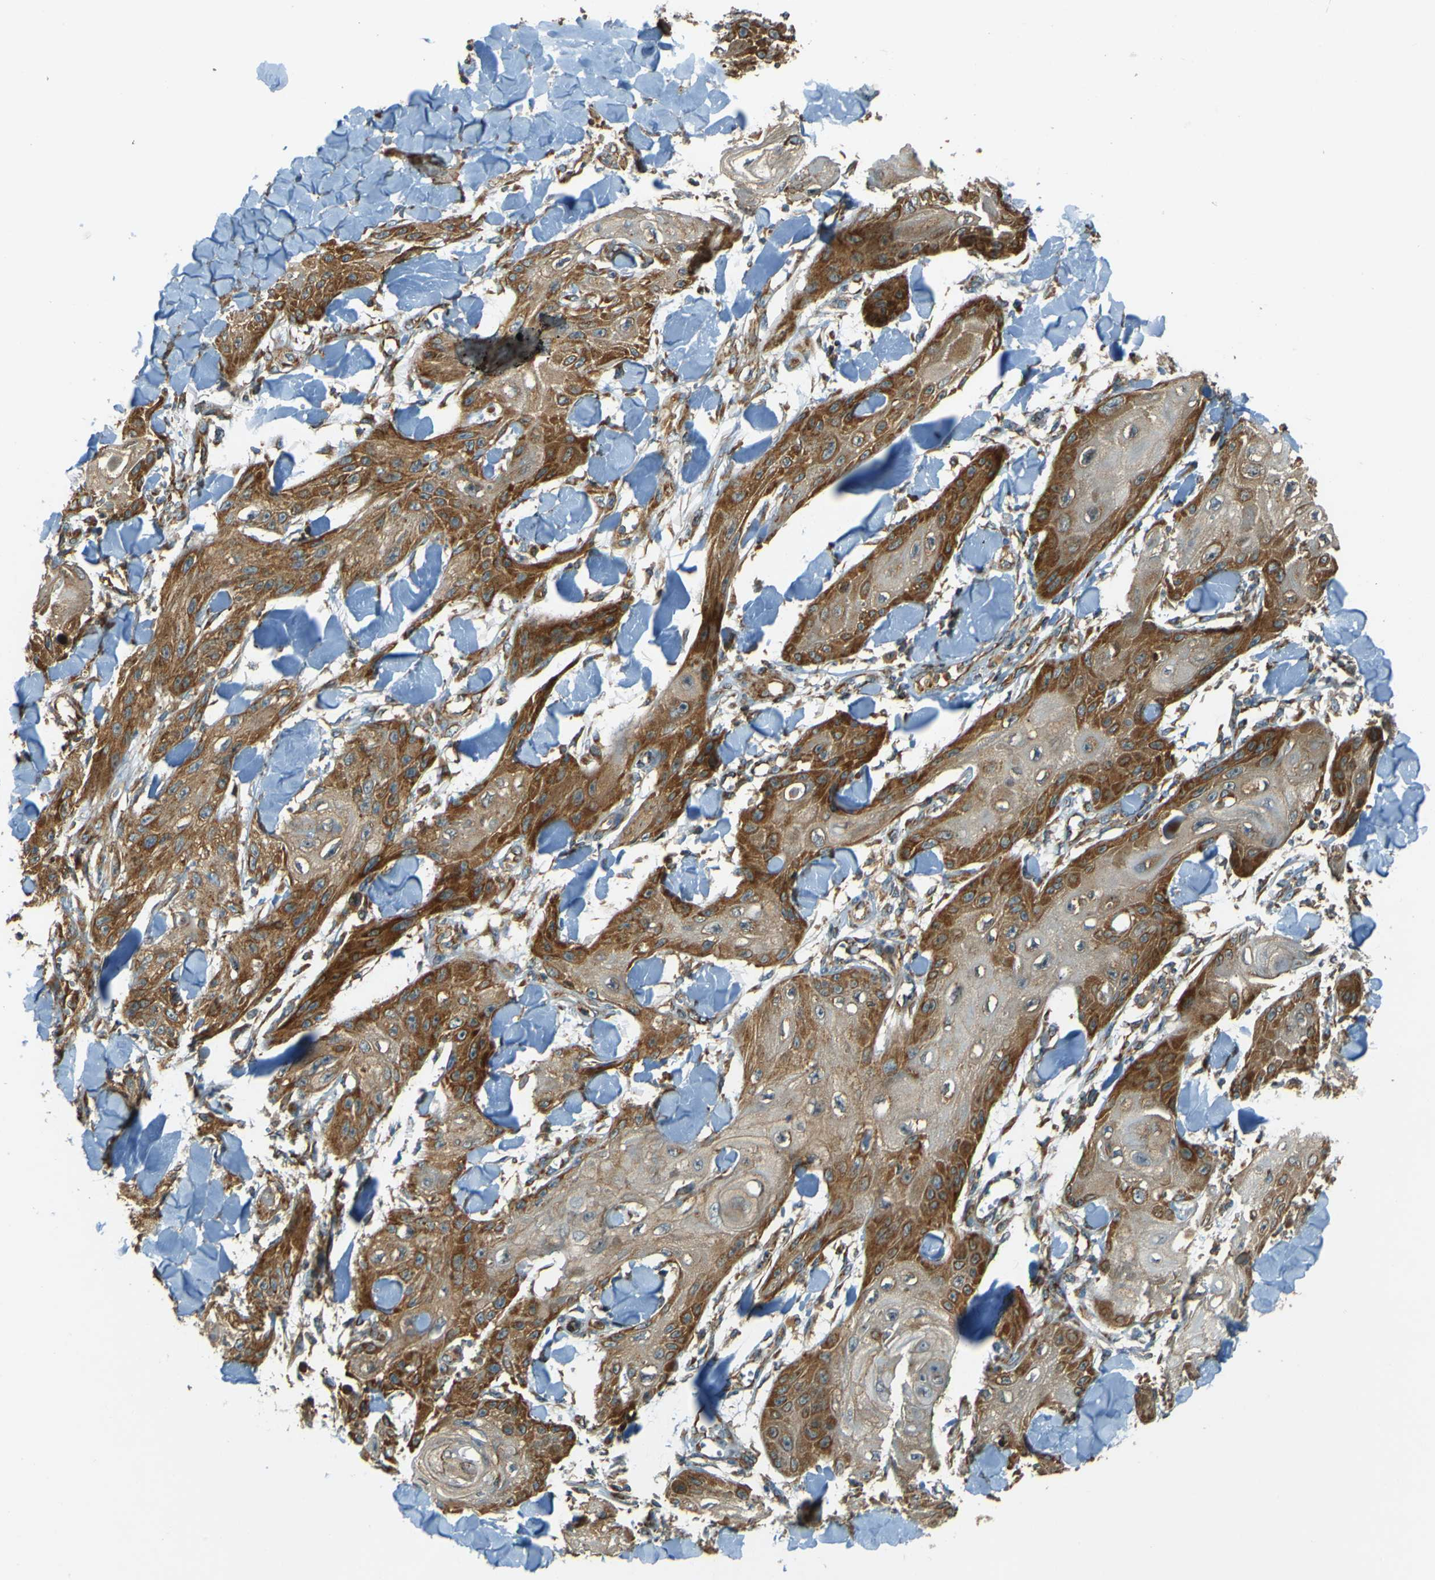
{"staining": {"intensity": "moderate", "quantity": ">75%", "location": "cytoplasmic/membranous"}, "tissue": "skin cancer", "cell_type": "Tumor cells", "image_type": "cancer", "snomed": [{"axis": "morphology", "description": "Squamous cell carcinoma, NOS"}, {"axis": "topography", "description": "Skin"}], "caption": "Immunohistochemical staining of human skin cancer (squamous cell carcinoma) exhibits moderate cytoplasmic/membranous protein expression in about >75% of tumor cells.", "gene": "DNAJC5", "patient": {"sex": "male", "age": 74}}